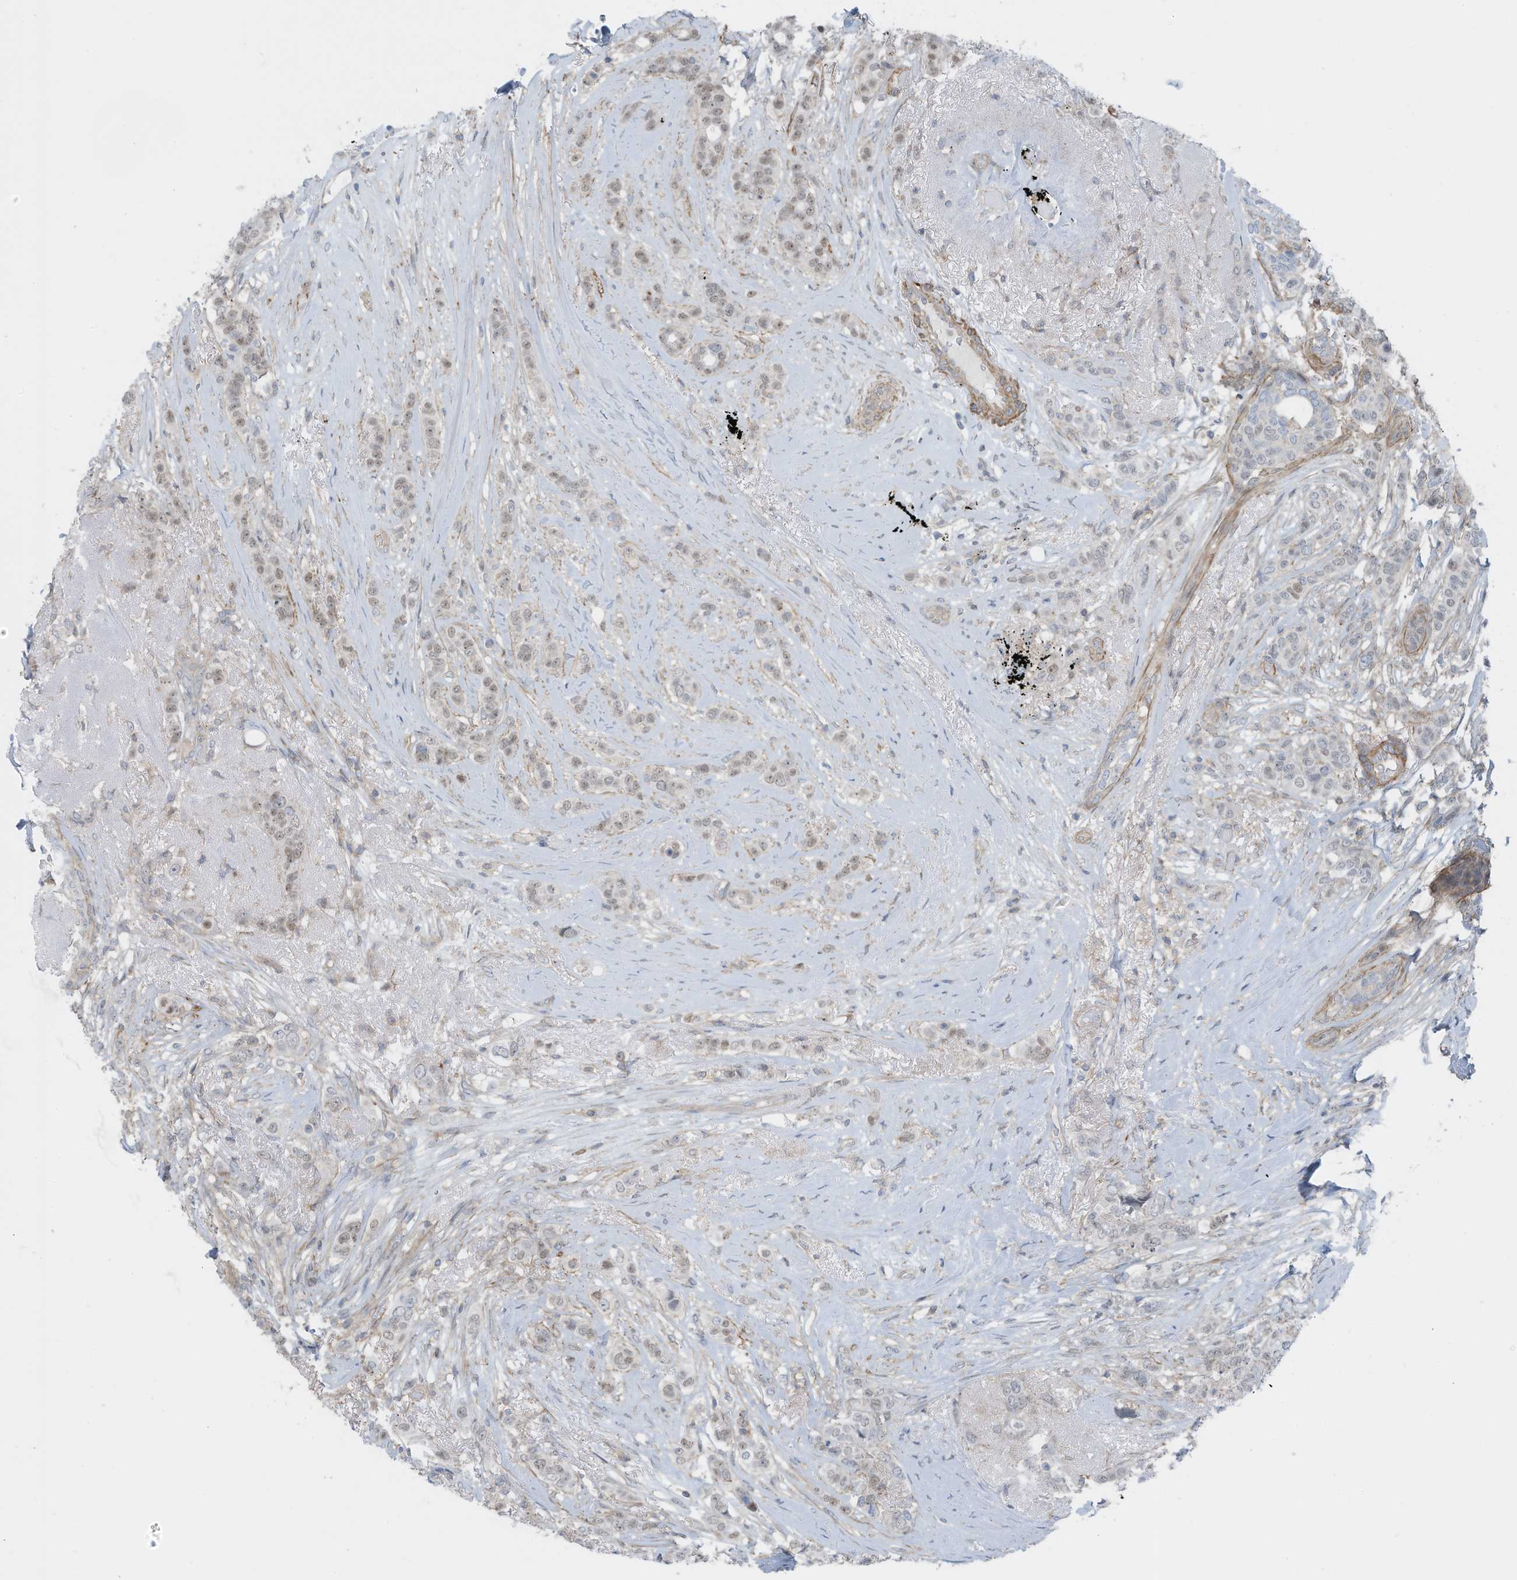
{"staining": {"intensity": "negative", "quantity": "none", "location": "none"}, "tissue": "breast cancer", "cell_type": "Tumor cells", "image_type": "cancer", "snomed": [{"axis": "morphology", "description": "Lobular carcinoma"}, {"axis": "topography", "description": "Breast"}], "caption": "Immunohistochemistry (IHC) micrograph of breast cancer stained for a protein (brown), which demonstrates no positivity in tumor cells.", "gene": "ZNF846", "patient": {"sex": "female", "age": 51}}